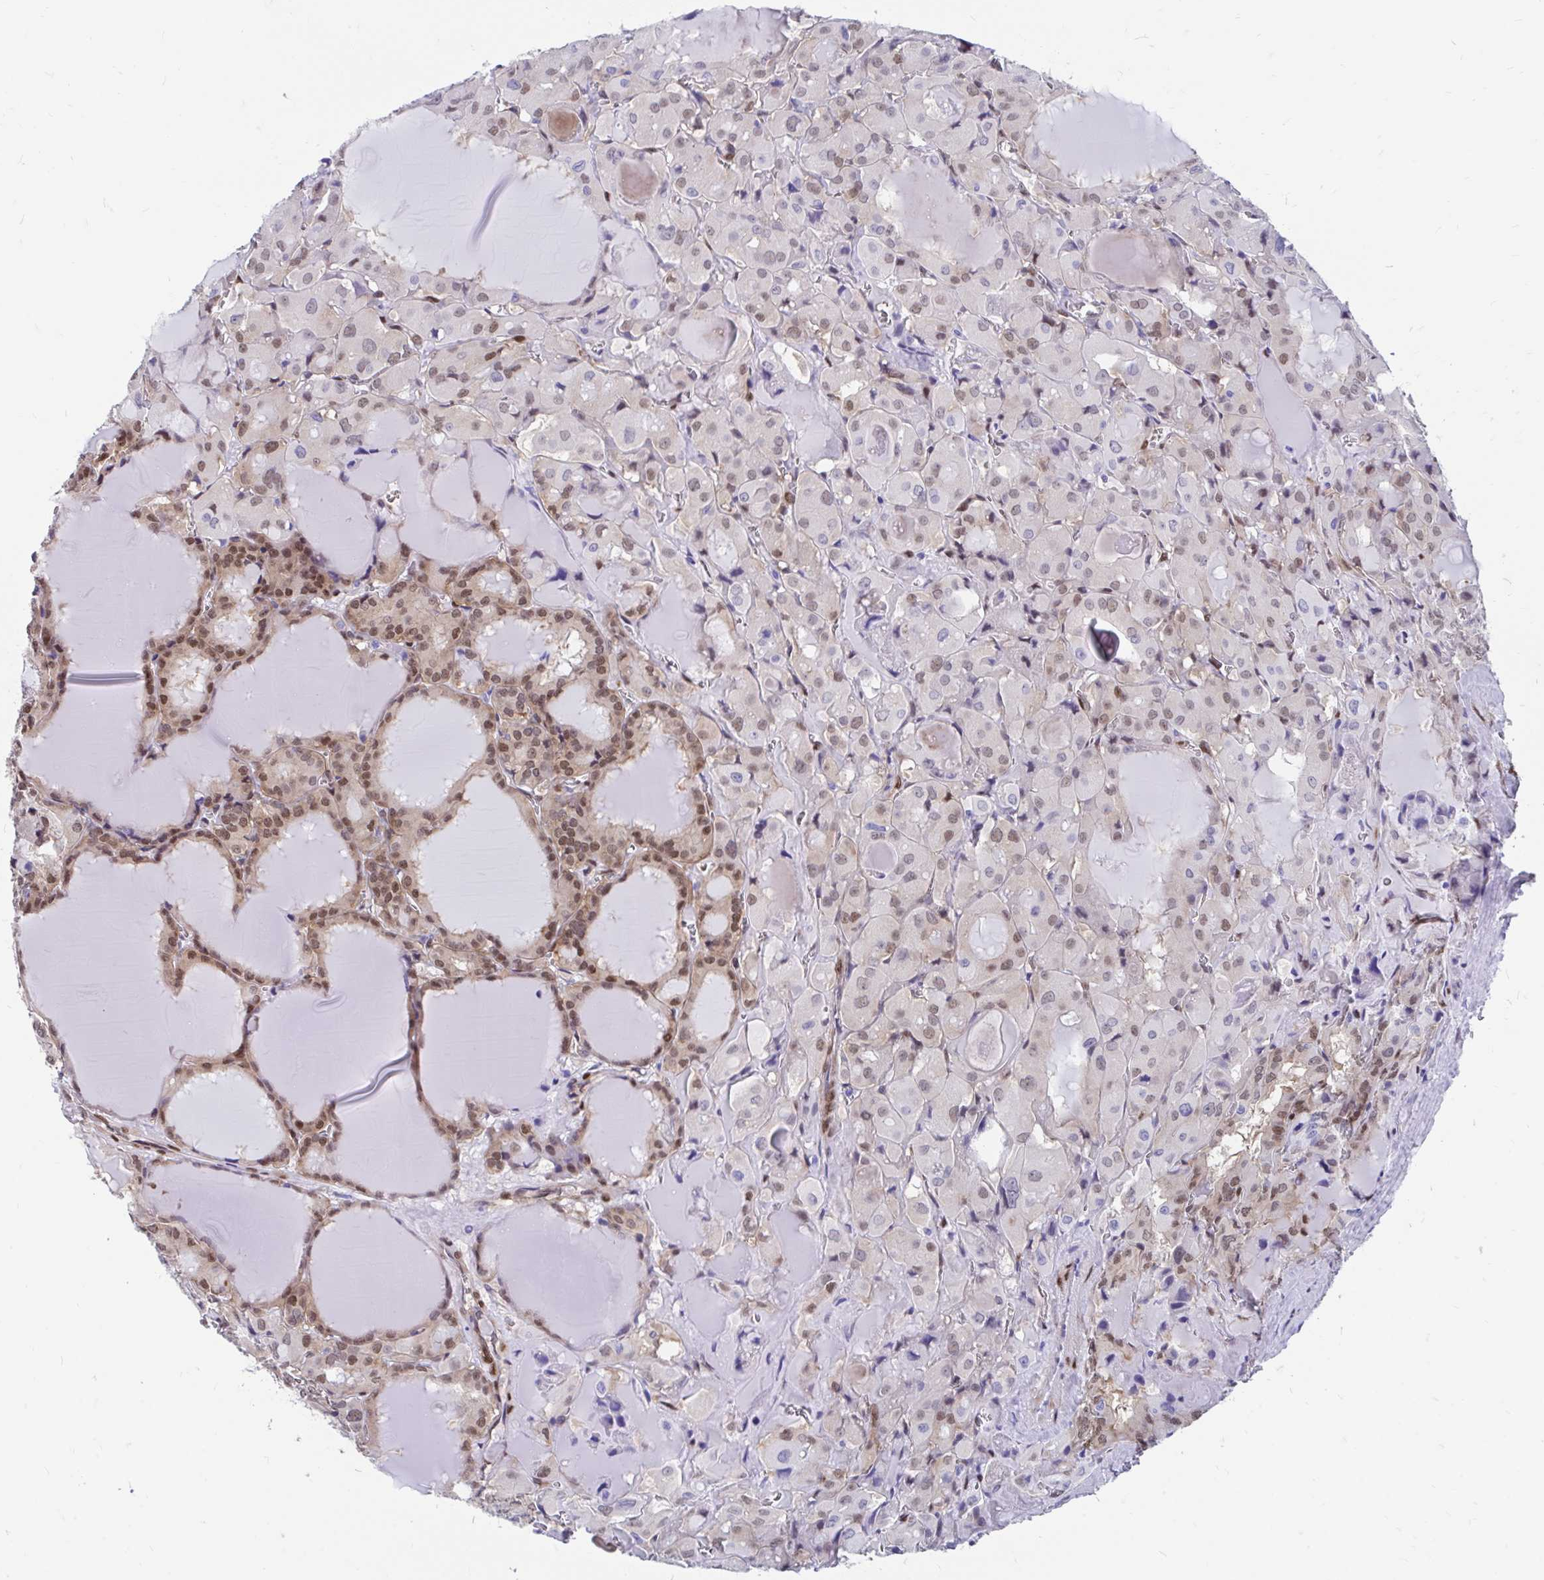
{"staining": {"intensity": "weak", "quantity": "25%-75%", "location": "nuclear"}, "tissue": "thyroid cancer", "cell_type": "Tumor cells", "image_type": "cancer", "snomed": [{"axis": "morphology", "description": "Papillary adenocarcinoma, NOS"}, {"axis": "topography", "description": "Thyroid gland"}], "caption": "Human thyroid papillary adenocarcinoma stained with a brown dye demonstrates weak nuclear positive expression in approximately 25%-75% of tumor cells.", "gene": "RBPMS", "patient": {"sex": "male", "age": 87}}